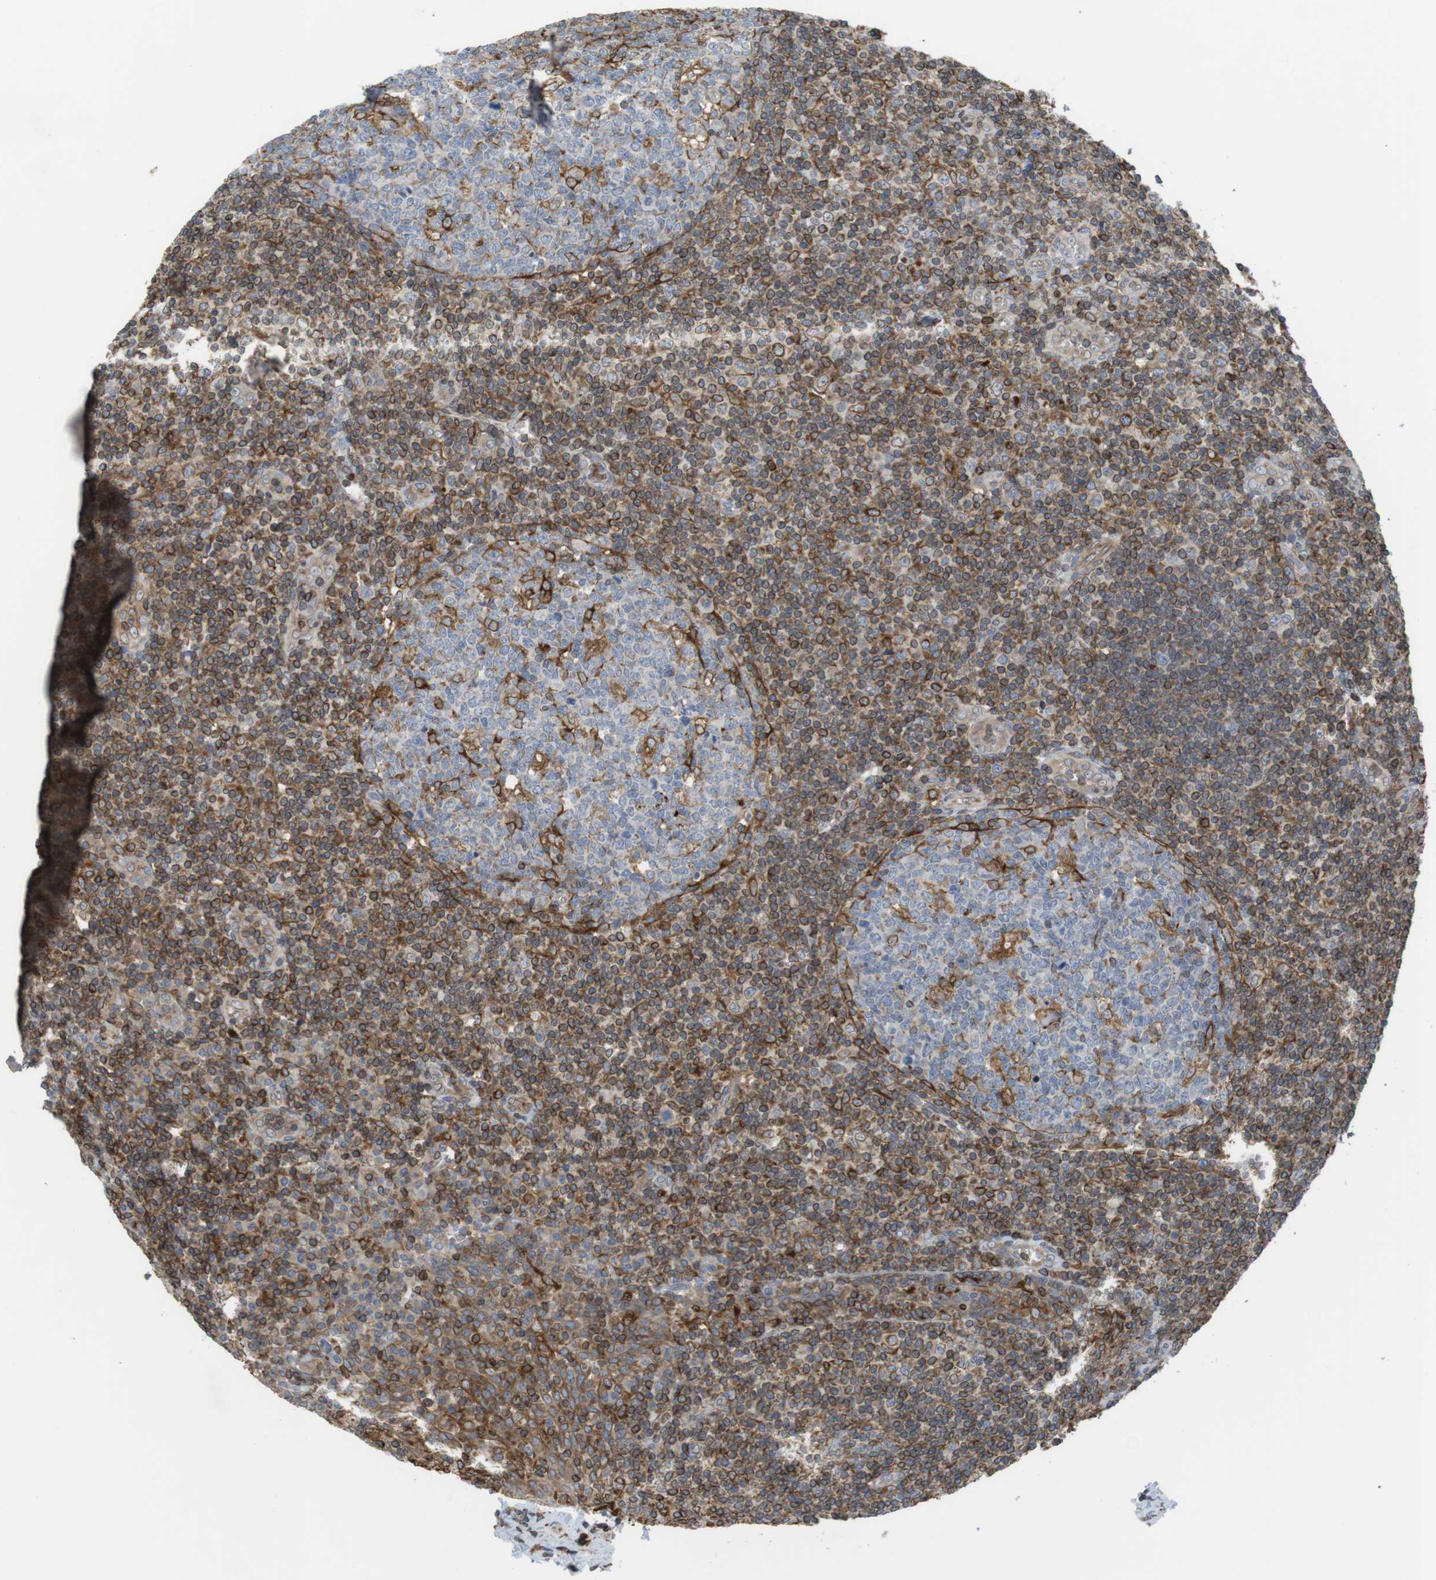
{"staining": {"intensity": "moderate", "quantity": "25%-75%", "location": "cytoplasmic/membranous"}, "tissue": "tonsil", "cell_type": "Germinal center cells", "image_type": "normal", "snomed": [{"axis": "morphology", "description": "Normal tissue, NOS"}, {"axis": "topography", "description": "Tonsil"}], "caption": "A brown stain labels moderate cytoplasmic/membranous expression of a protein in germinal center cells of normal human tonsil. Nuclei are stained in blue.", "gene": "ARL6IP5", "patient": {"sex": "male", "age": 31}}